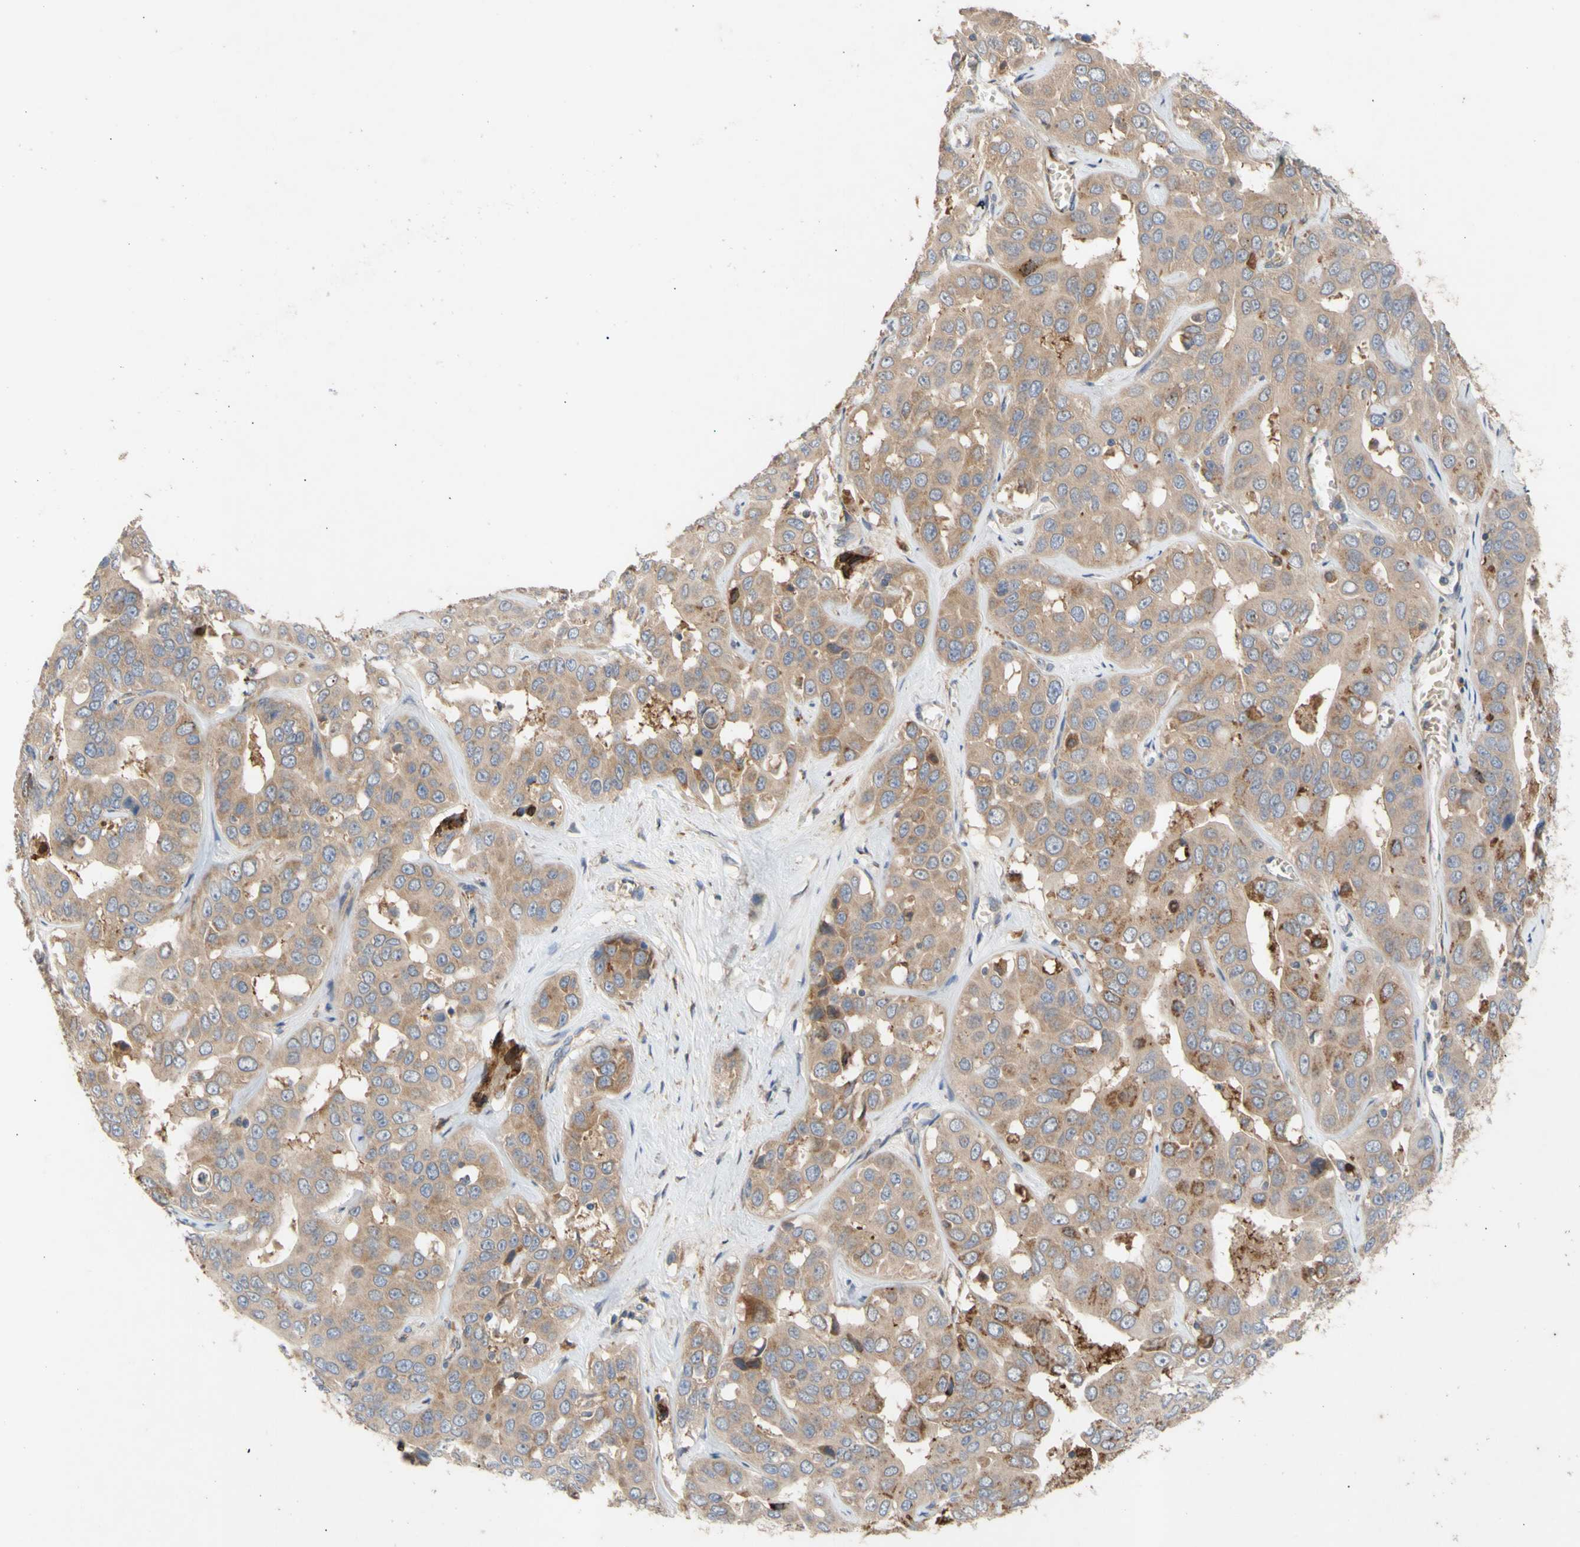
{"staining": {"intensity": "weak", "quantity": ">75%", "location": "cytoplasmic/membranous"}, "tissue": "liver cancer", "cell_type": "Tumor cells", "image_type": "cancer", "snomed": [{"axis": "morphology", "description": "Cholangiocarcinoma"}, {"axis": "topography", "description": "Liver"}], "caption": "Cholangiocarcinoma (liver) tissue displays weak cytoplasmic/membranous expression in approximately >75% of tumor cells, visualized by immunohistochemistry.", "gene": "EIF2S3", "patient": {"sex": "female", "age": 52}}